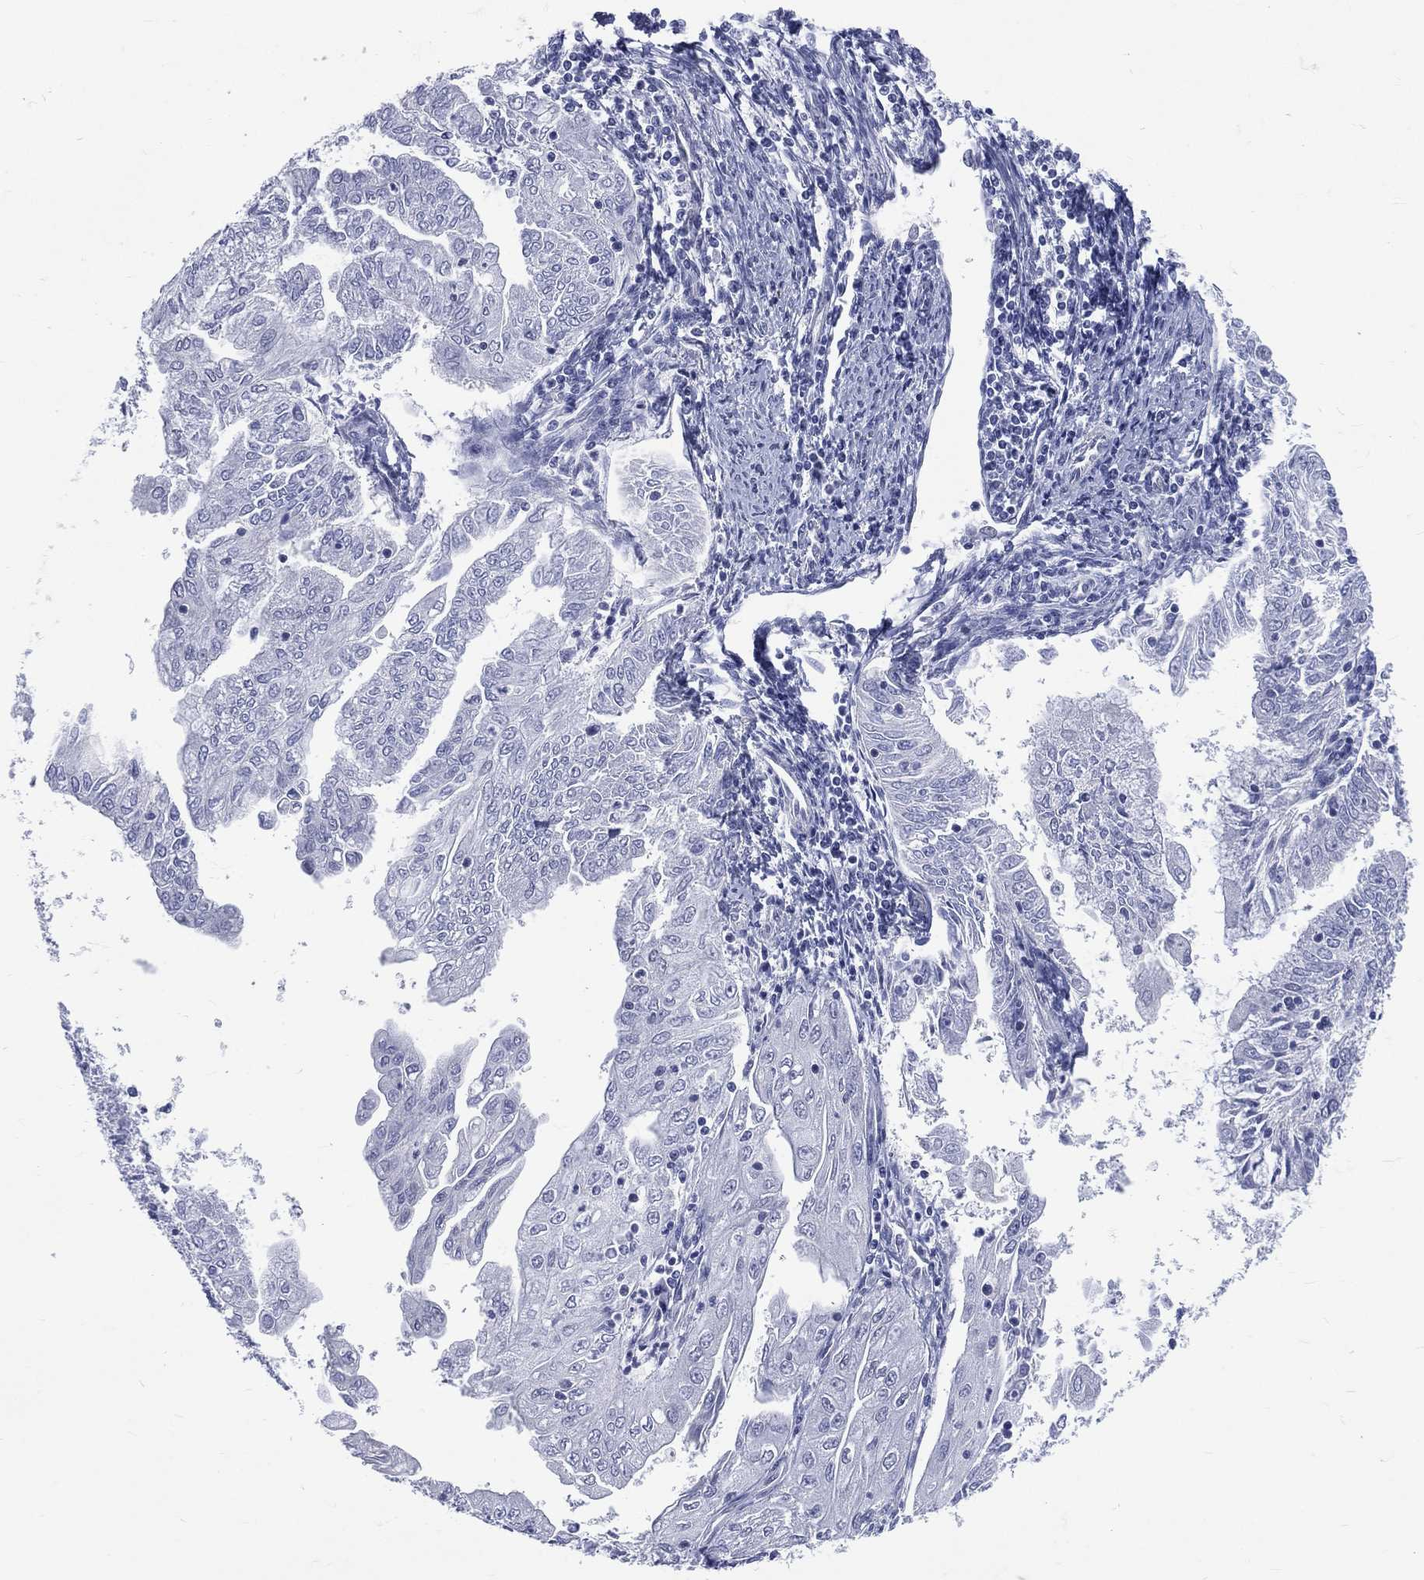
{"staining": {"intensity": "negative", "quantity": "none", "location": "none"}, "tissue": "endometrial cancer", "cell_type": "Tumor cells", "image_type": "cancer", "snomed": [{"axis": "morphology", "description": "Adenocarcinoma, NOS"}, {"axis": "topography", "description": "Endometrium"}], "caption": "Tumor cells show no significant protein staining in endometrial adenocarcinoma.", "gene": "MLLT10", "patient": {"sex": "female", "age": 56}}